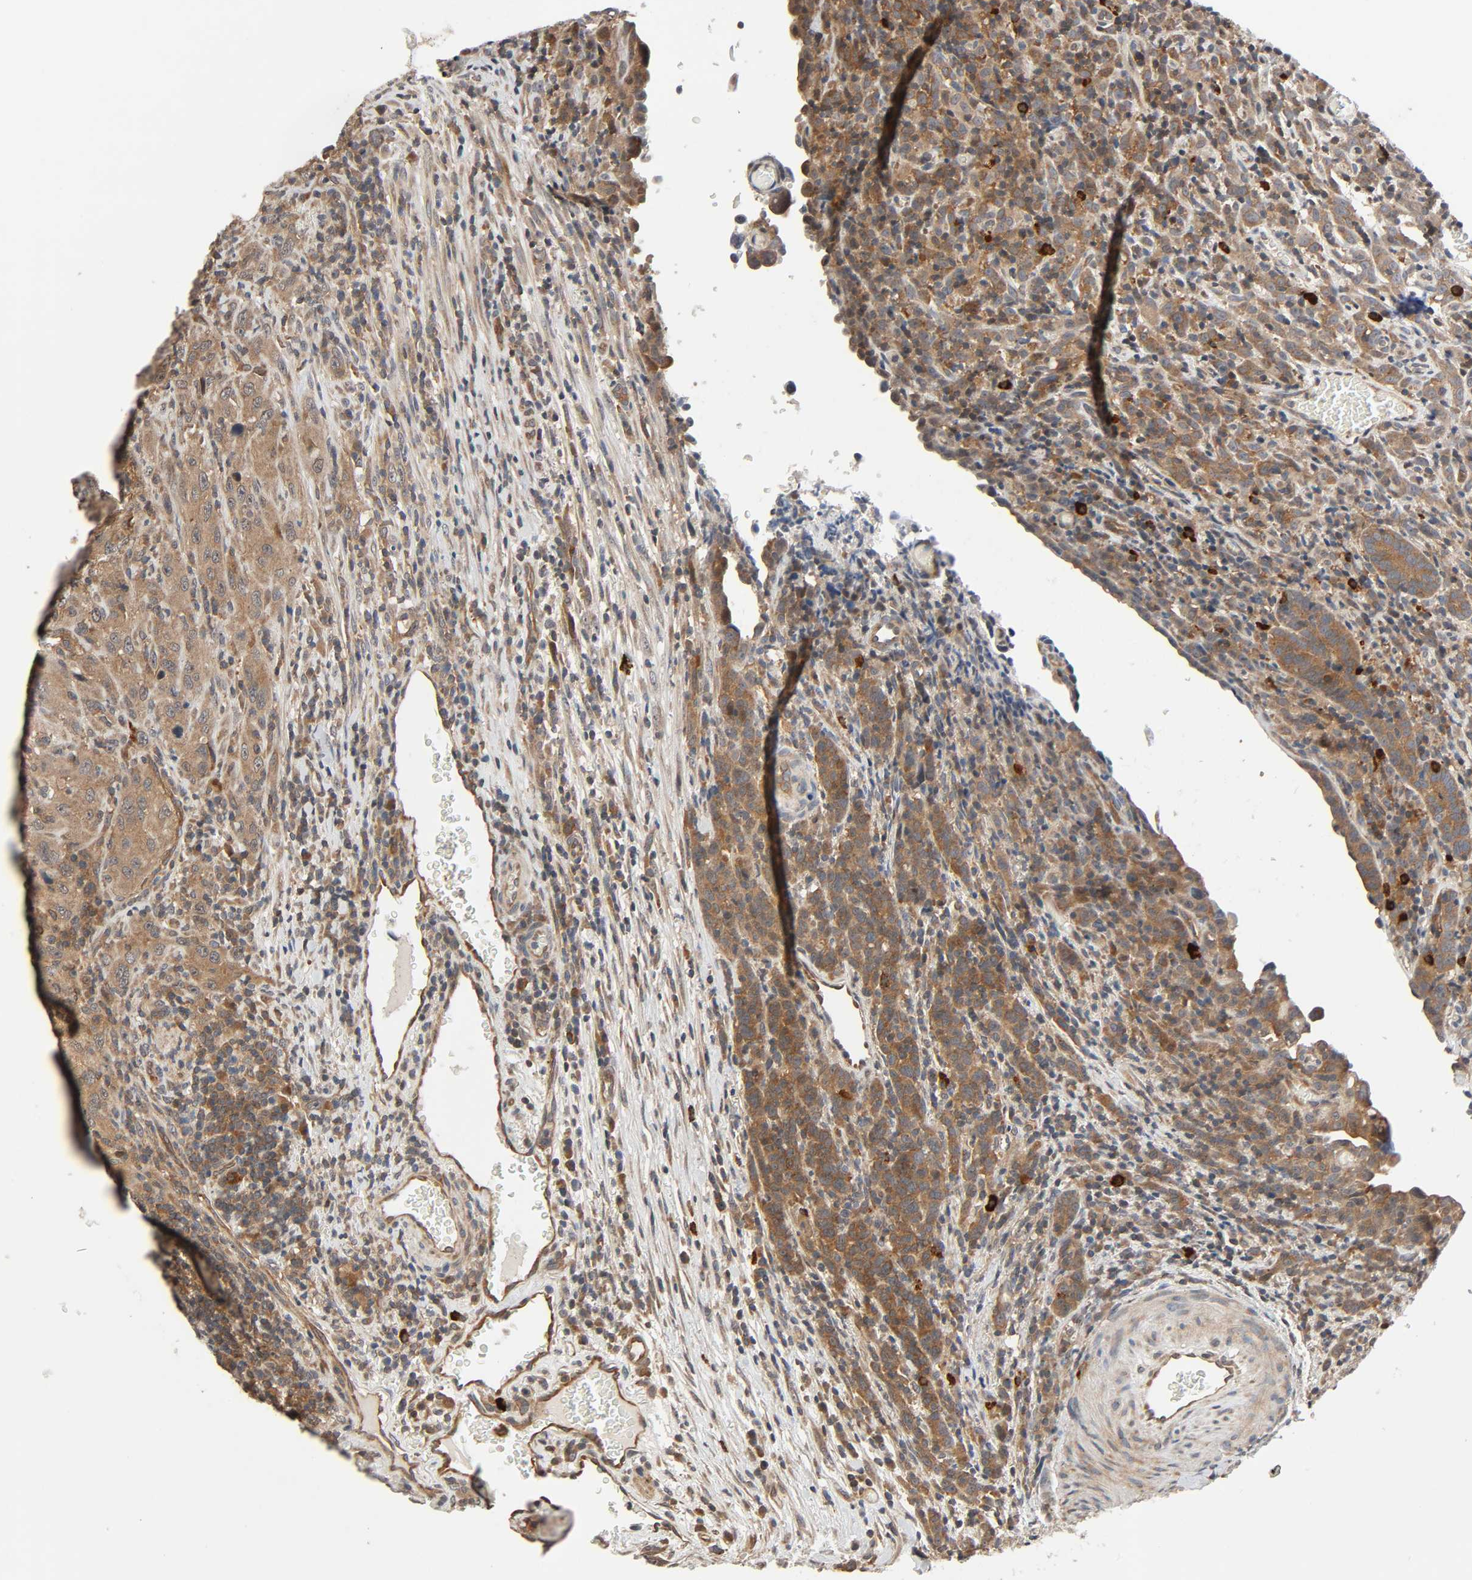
{"staining": {"intensity": "moderate", "quantity": ">75%", "location": "cytoplasmic/membranous"}, "tissue": "urothelial cancer", "cell_type": "Tumor cells", "image_type": "cancer", "snomed": [{"axis": "morphology", "description": "Urothelial carcinoma, High grade"}, {"axis": "topography", "description": "Urinary bladder"}], "caption": "Urothelial cancer stained with a brown dye demonstrates moderate cytoplasmic/membranous positive positivity in about >75% of tumor cells.", "gene": "PPP2R1B", "patient": {"sex": "male", "age": 61}}